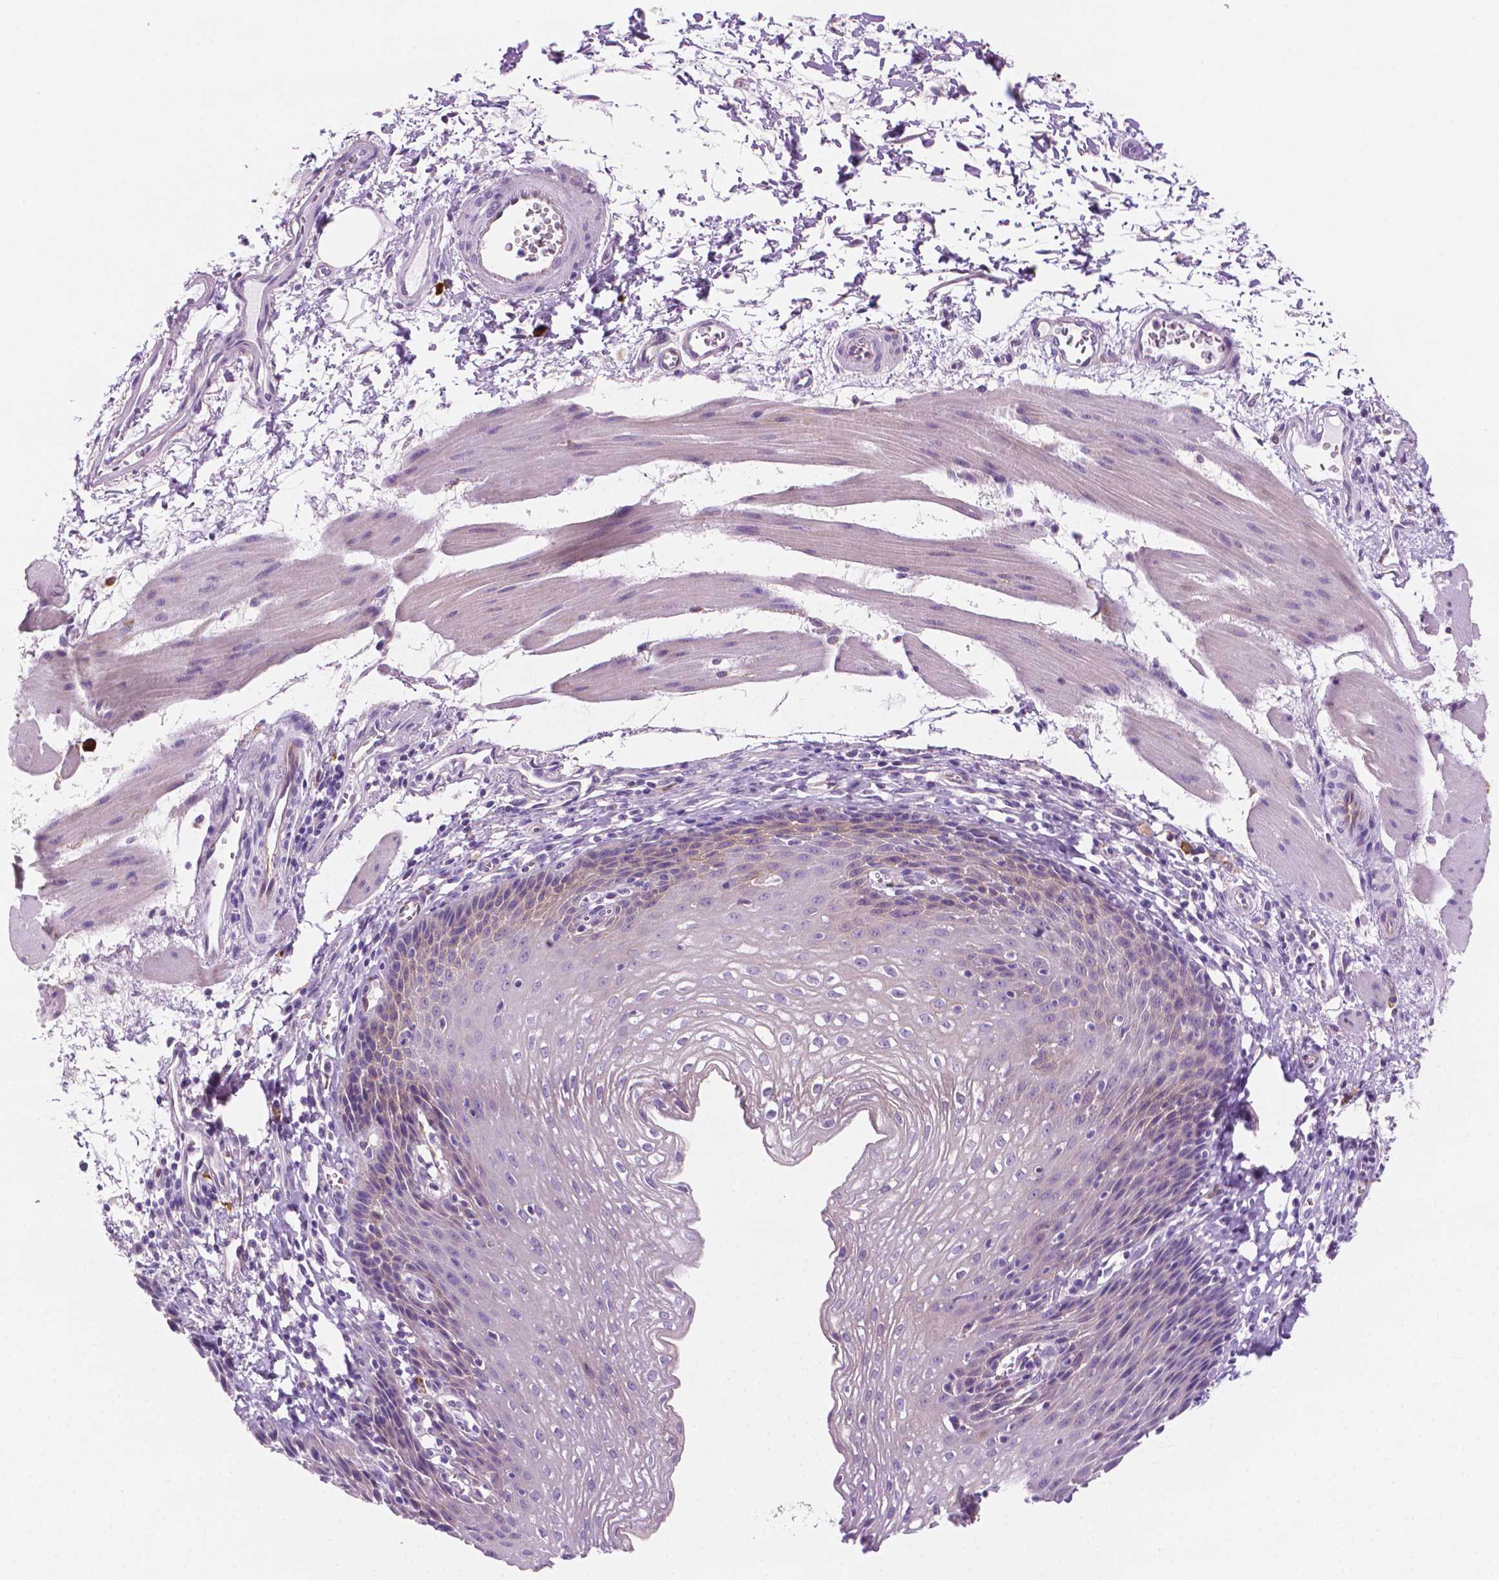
{"staining": {"intensity": "negative", "quantity": "none", "location": "none"}, "tissue": "esophagus", "cell_type": "Squamous epithelial cells", "image_type": "normal", "snomed": [{"axis": "morphology", "description": "Normal tissue, NOS"}, {"axis": "topography", "description": "Esophagus"}], "caption": "The micrograph reveals no staining of squamous epithelial cells in benign esophagus. (Immunohistochemistry (ihc), brightfield microscopy, high magnification).", "gene": "EPPK1", "patient": {"sex": "female", "age": 64}}